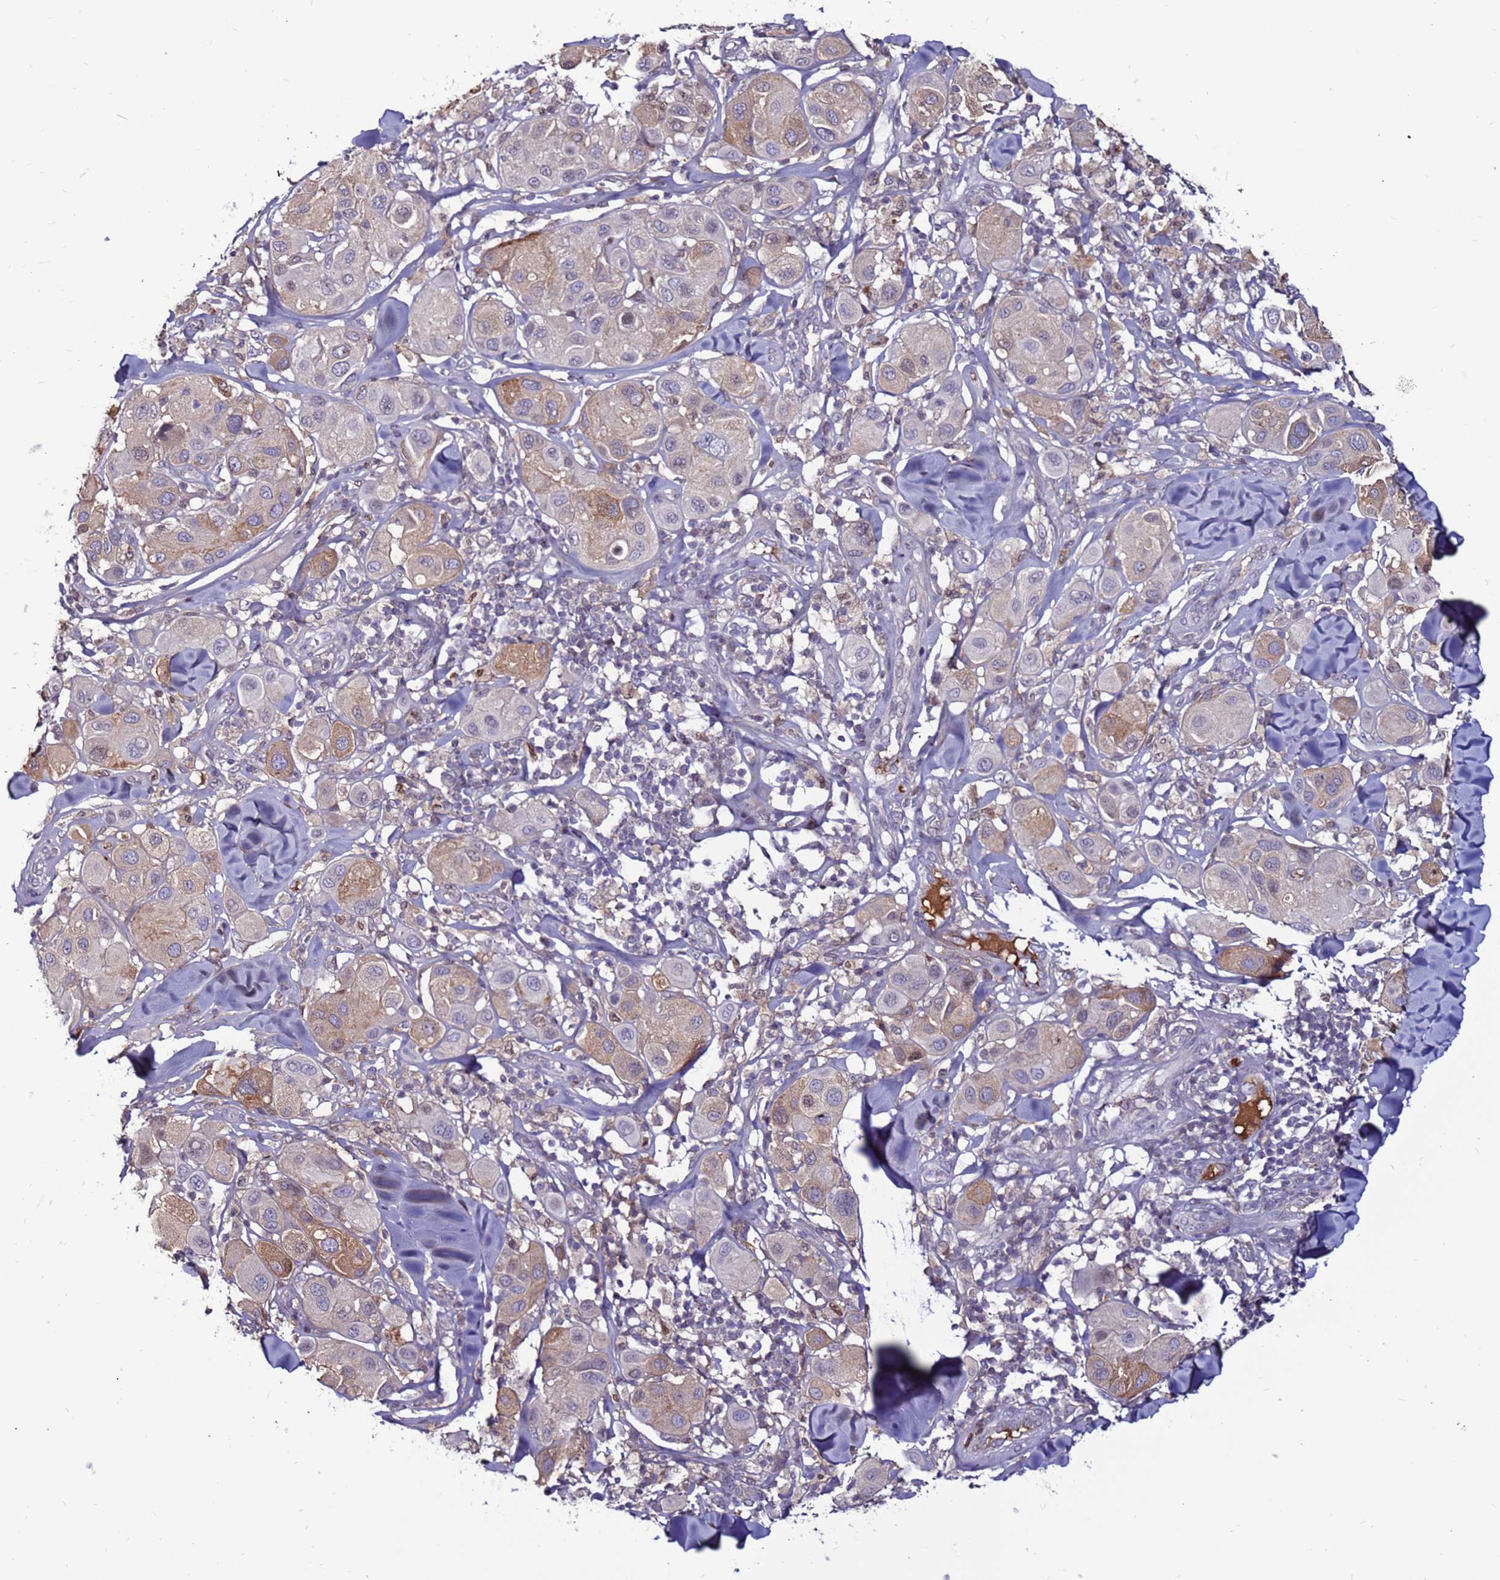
{"staining": {"intensity": "moderate", "quantity": "<25%", "location": "cytoplasmic/membranous"}, "tissue": "melanoma", "cell_type": "Tumor cells", "image_type": "cancer", "snomed": [{"axis": "morphology", "description": "Malignant melanoma, Metastatic site"}, {"axis": "topography", "description": "Skin"}], "caption": "Human malignant melanoma (metastatic site) stained with a brown dye demonstrates moderate cytoplasmic/membranous positive staining in approximately <25% of tumor cells.", "gene": "CCDC71", "patient": {"sex": "male", "age": 41}}